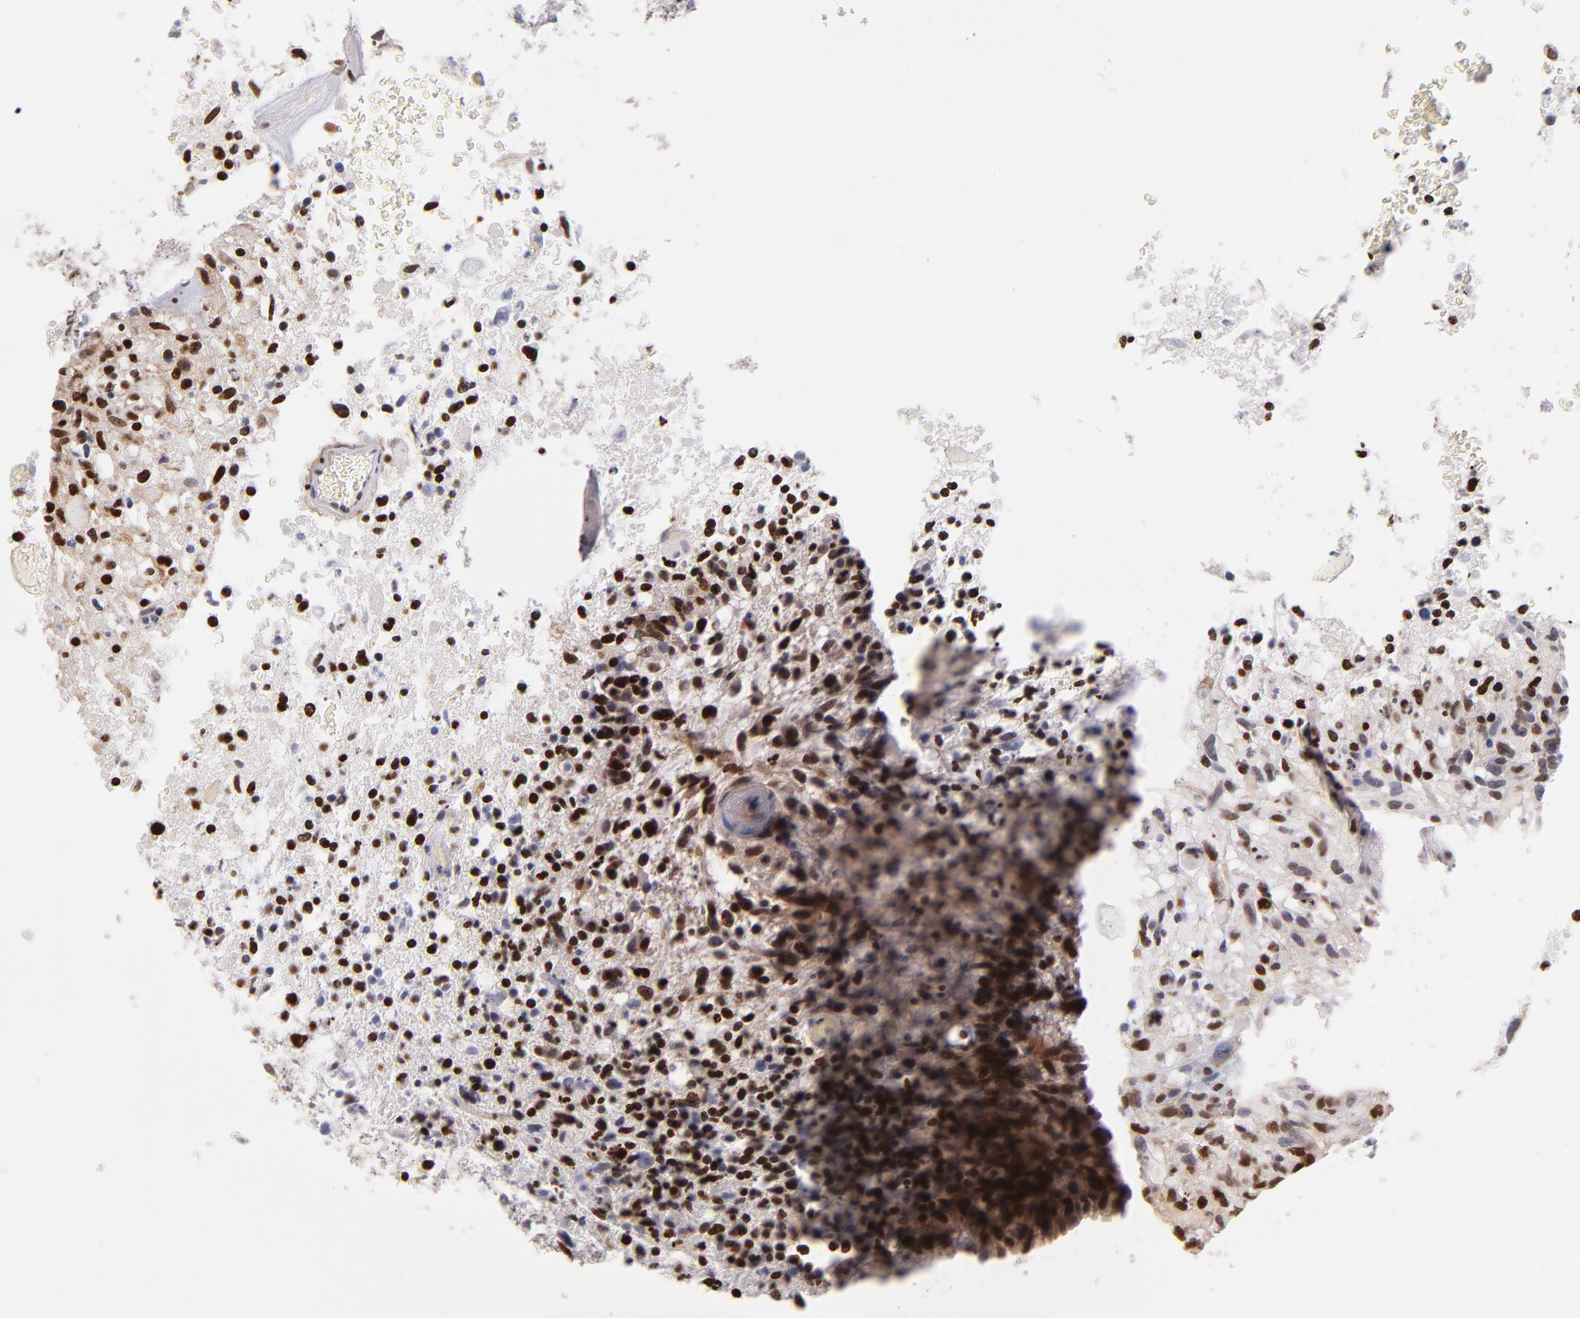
{"staining": {"intensity": "strong", "quantity": "25%-75%", "location": "nuclear"}, "tissue": "glioma", "cell_type": "Tumor cells", "image_type": "cancer", "snomed": [{"axis": "morphology", "description": "Glioma, malignant, High grade"}, {"axis": "topography", "description": "Brain"}], "caption": "Immunohistochemistry micrograph of human malignant high-grade glioma stained for a protein (brown), which displays high levels of strong nuclear positivity in about 25%-75% of tumor cells.", "gene": "POLA1", "patient": {"sex": "male", "age": 72}}